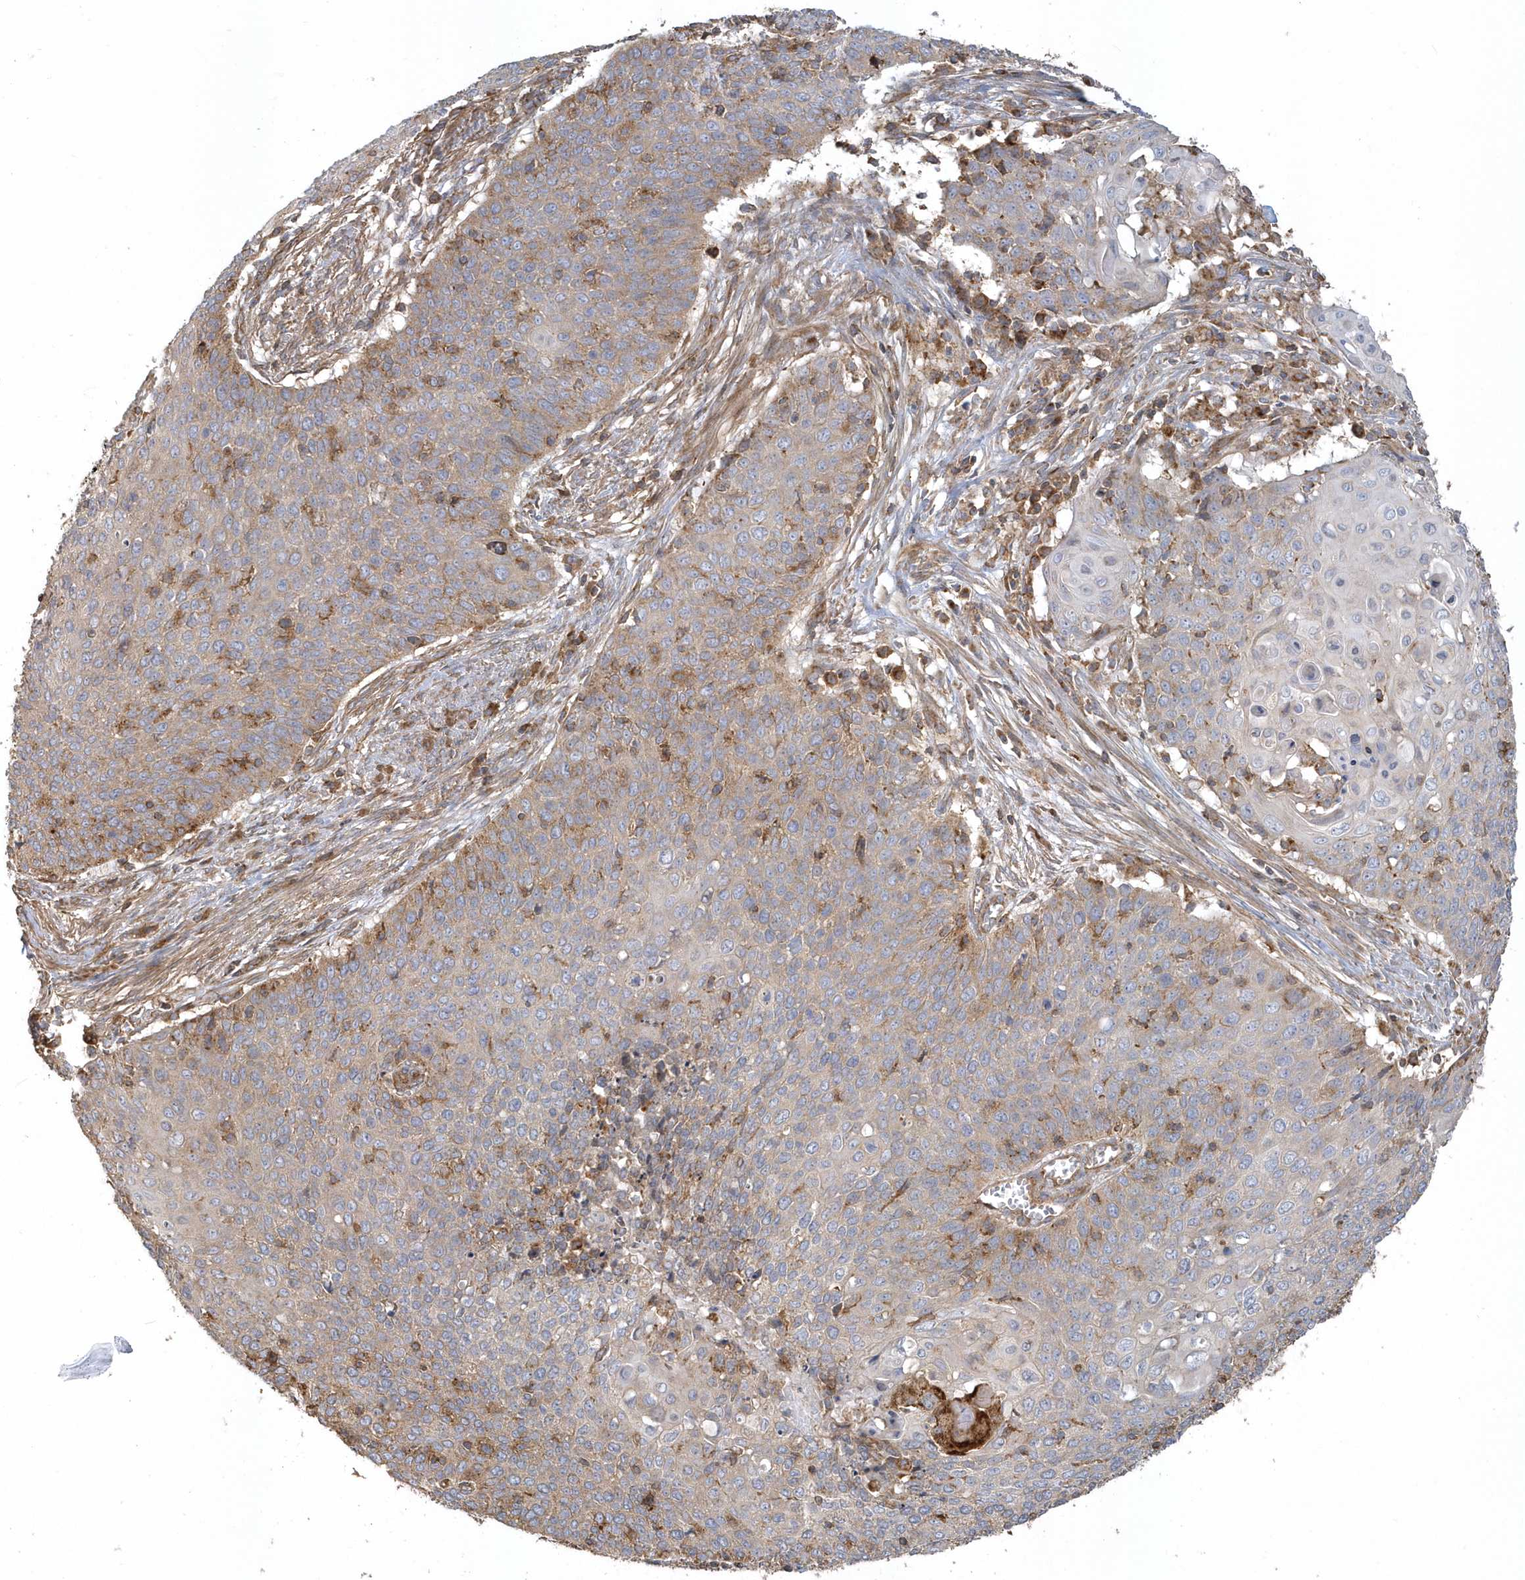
{"staining": {"intensity": "weak", "quantity": "25%-75%", "location": "cytoplasmic/membranous"}, "tissue": "cervical cancer", "cell_type": "Tumor cells", "image_type": "cancer", "snomed": [{"axis": "morphology", "description": "Squamous cell carcinoma, NOS"}, {"axis": "topography", "description": "Cervix"}], "caption": "High-power microscopy captured an immunohistochemistry photomicrograph of squamous cell carcinoma (cervical), revealing weak cytoplasmic/membranous staining in approximately 25%-75% of tumor cells. The staining was performed using DAB to visualize the protein expression in brown, while the nuclei were stained in blue with hematoxylin (Magnification: 20x).", "gene": "TRAIP", "patient": {"sex": "female", "age": 39}}